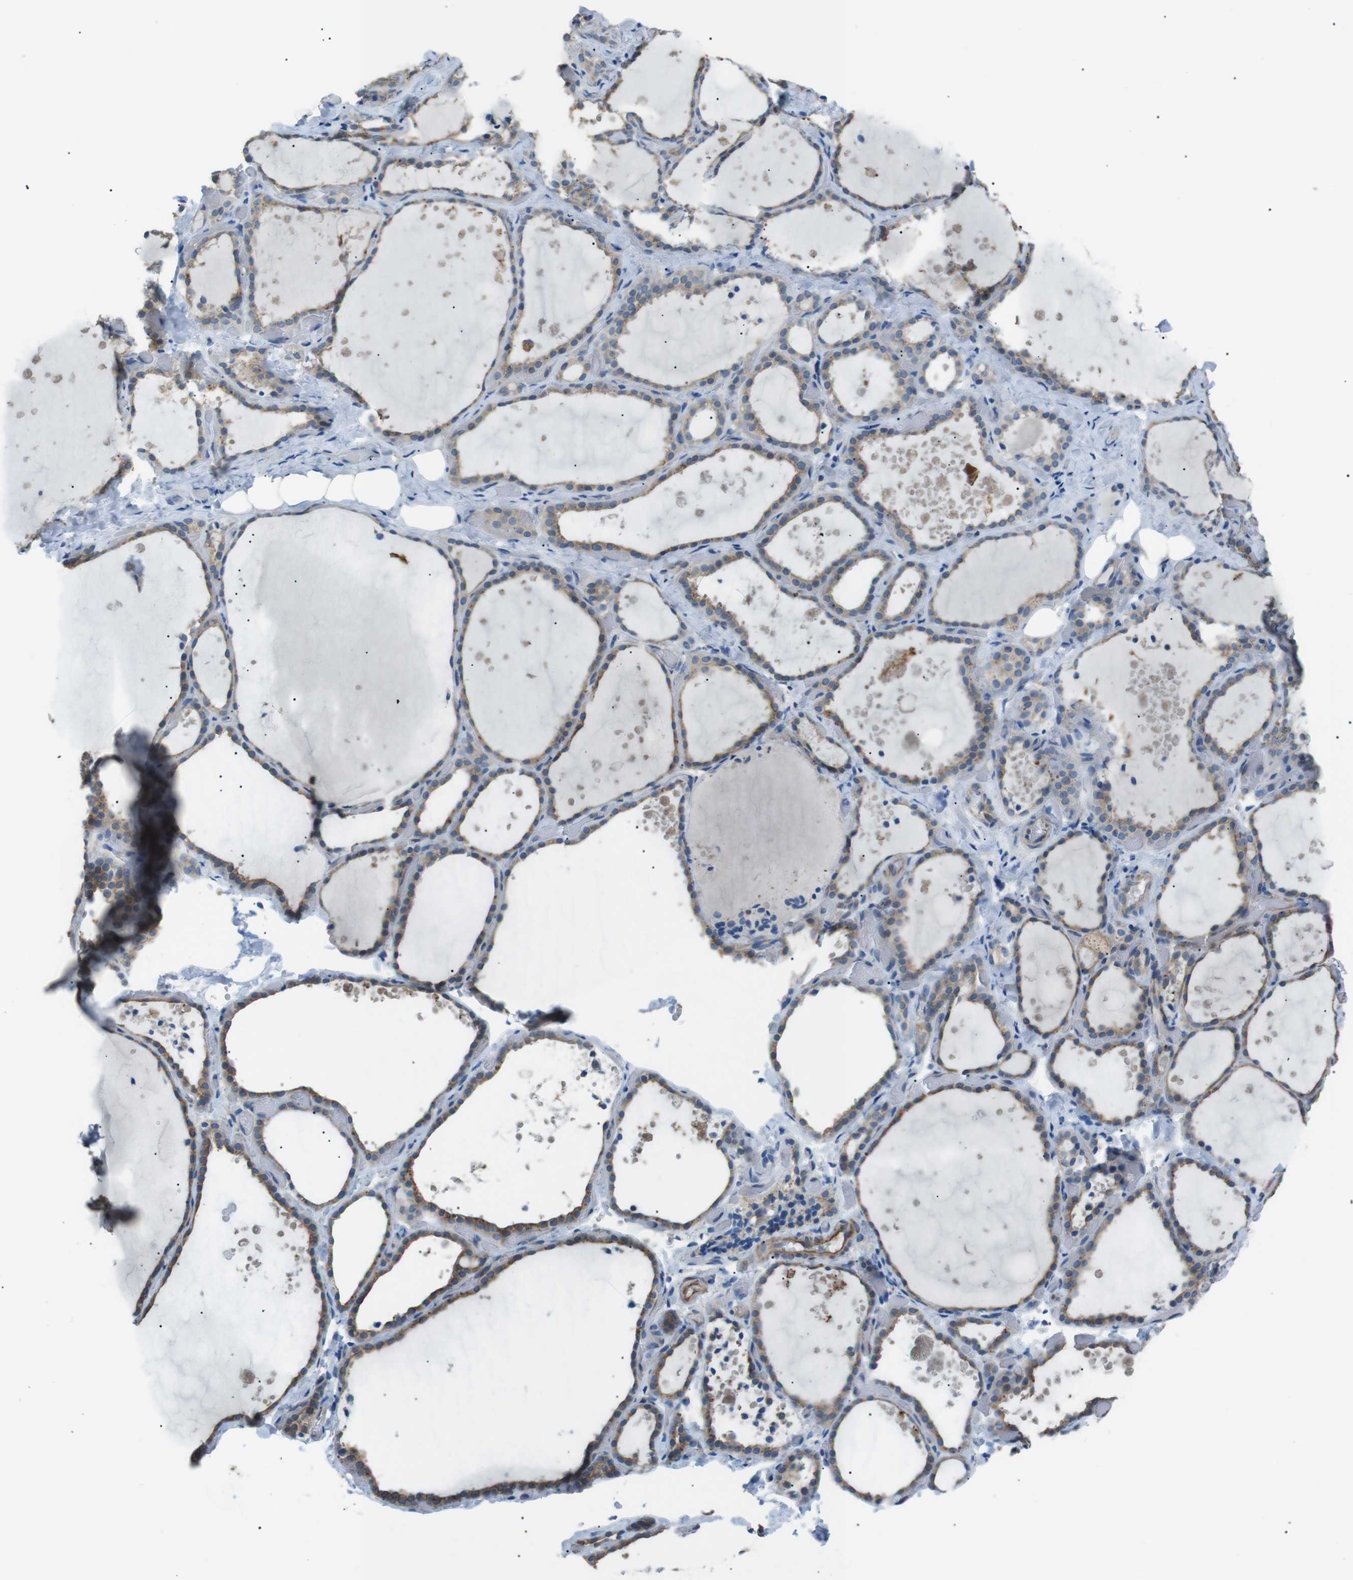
{"staining": {"intensity": "weak", "quantity": "25%-75%", "location": "cytoplasmic/membranous"}, "tissue": "thyroid gland", "cell_type": "Glandular cells", "image_type": "normal", "snomed": [{"axis": "morphology", "description": "Normal tissue, NOS"}, {"axis": "topography", "description": "Thyroid gland"}], "caption": "The micrograph demonstrates staining of benign thyroid gland, revealing weak cytoplasmic/membranous protein positivity (brown color) within glandular cells. The staining is performed using DAB brown chromogen to label protein expression. The nuclei are counter-stained blue using hematoxylin.", "gene": "CDH26", "patient": {"sex": "female", "age": 44}}